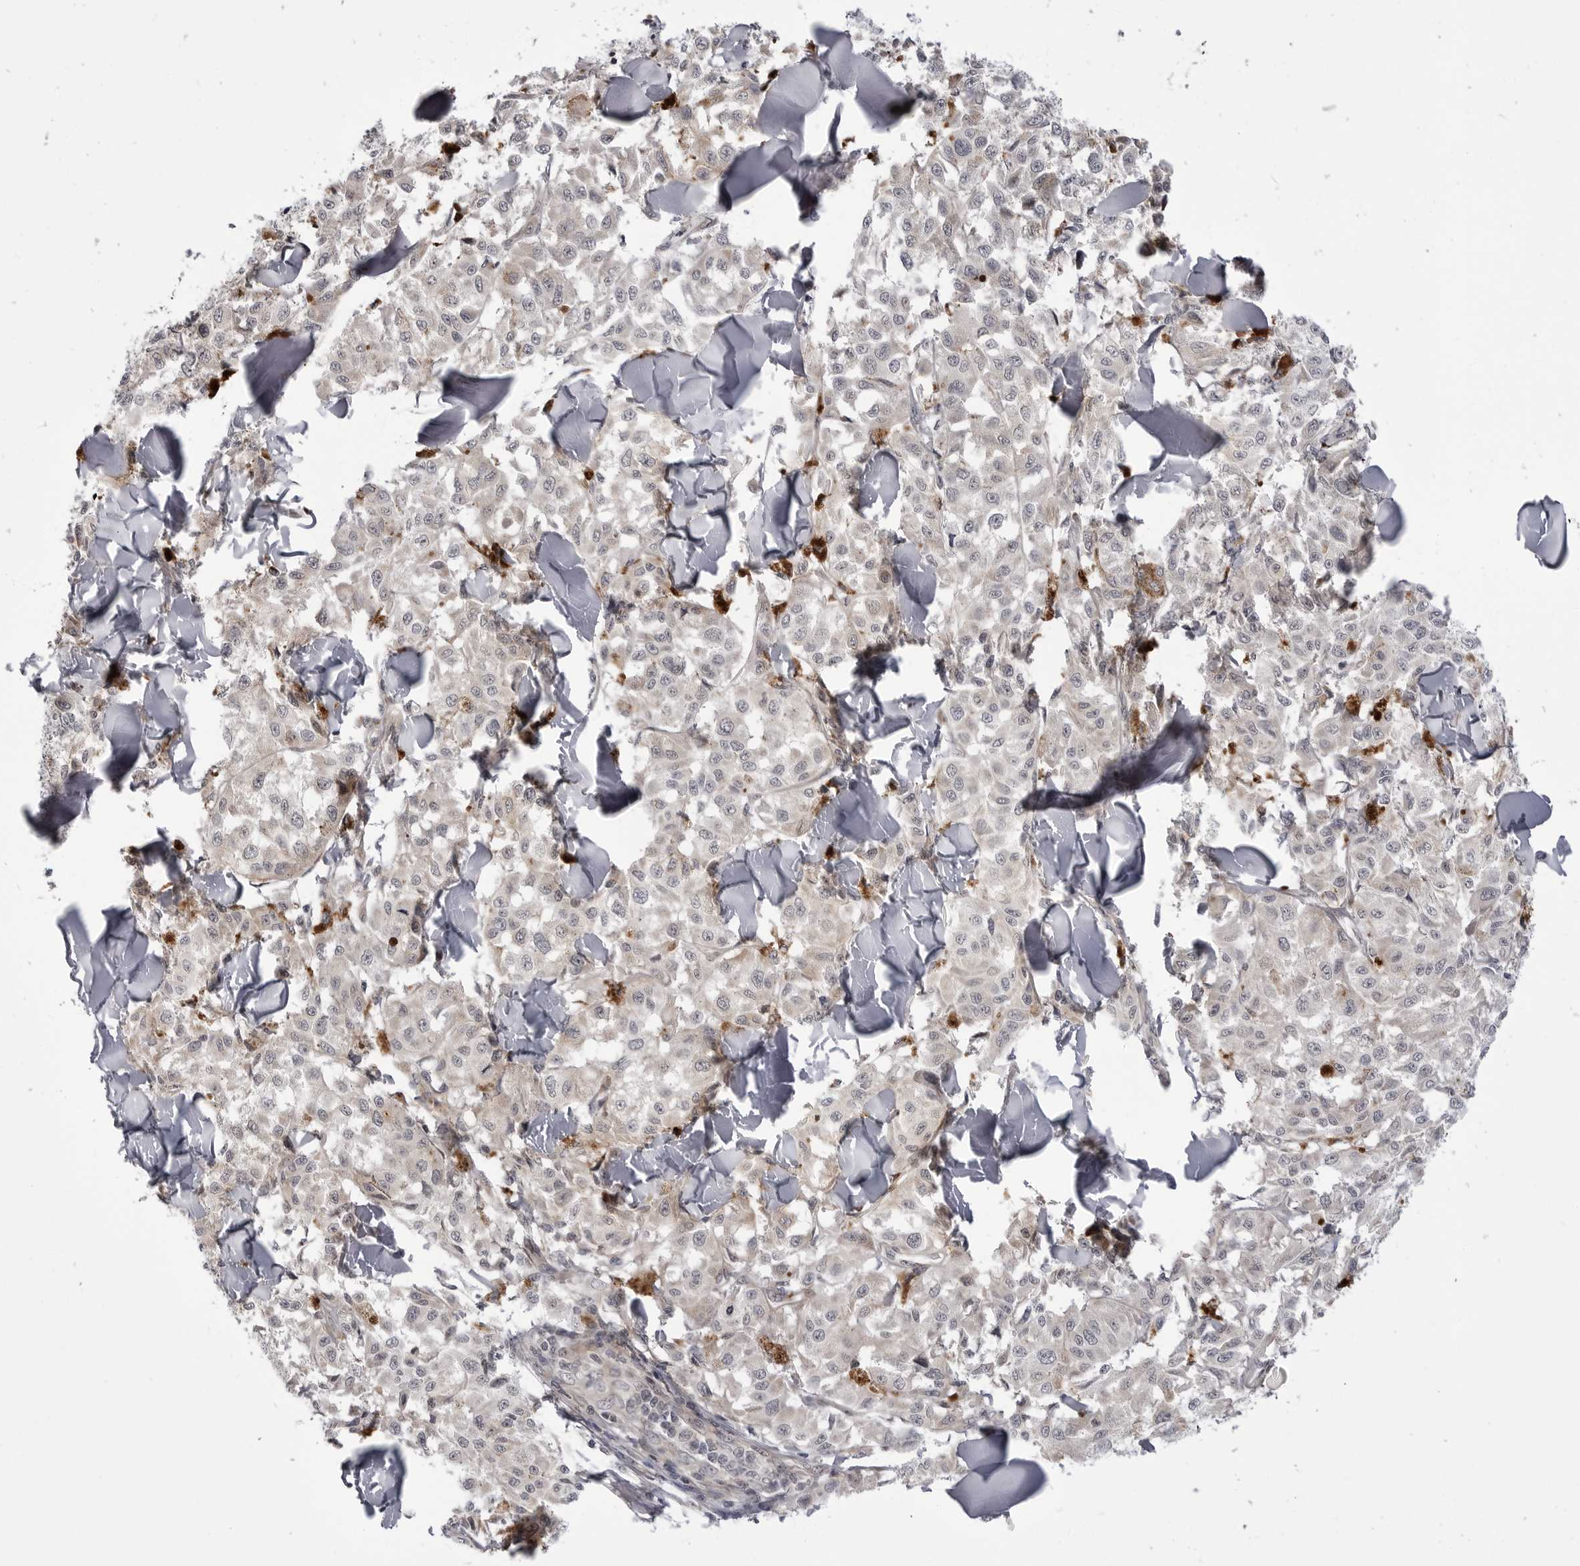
{"staining": {"intensity": "negative", "quantity": "none", "location": "none"}, "tissue": "melanoma", "cell_type": "Tumor cells", "image_type": "cancer", "snomed": [{"axis": "morphology", "description": "Malignant melanoma, NOS"}, {"axis": "topography", "description": "Skin"}], "caption": "An IHC photomicrograph of melanoma is shown. There is no staining in tumor cells of melanoma. The staining is performed using DAB (3,3'-diaminobenzidine) brown chromogen with nuclei counter-stained in using hematoxylin.", "gene": "CCDC18", "patient": {"sex": "female", "age": 64}}